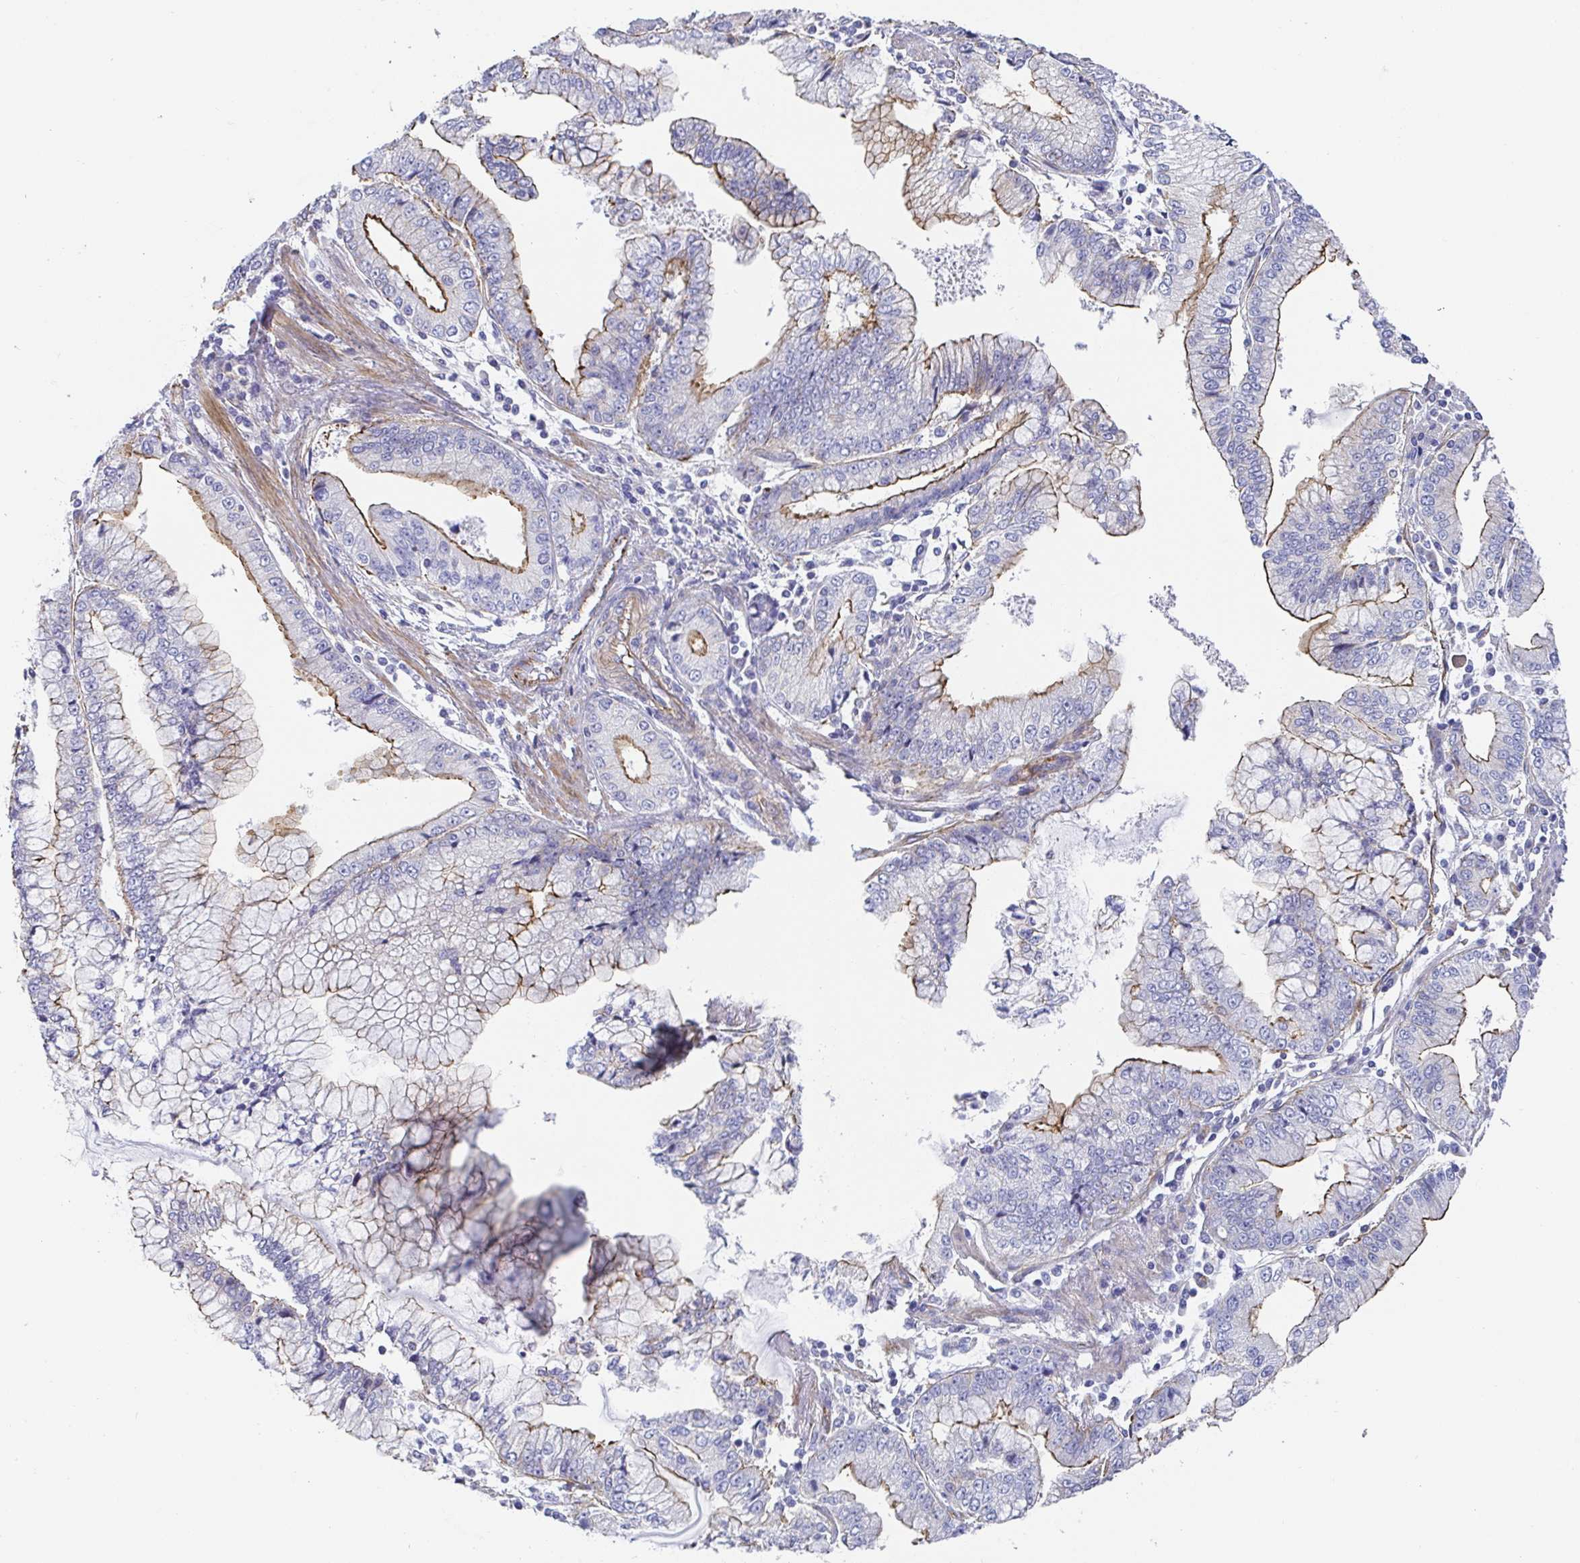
{"staining": {"intensity": "moderate", "quantity": "25%-75%", "location": "cytoplasmic/membranous"}, "tissue": "stomach cancer", "cell_type": "Tumor cells", "image_type": "cancer", "snomed": [{"axis": "morphology", "description": "Adenocarcinoma, NOS"}, {"axis": "topography", "description": "Stomach, upper"}], "caption": "Tumor cells display medium levels of moderate cytoplasmic/membranous positivity in about 25%-75% of cells in human adenocarcinoma (stomach).", "gene": "TRAM2", "patient": {"sex": "female", "age": 74}}